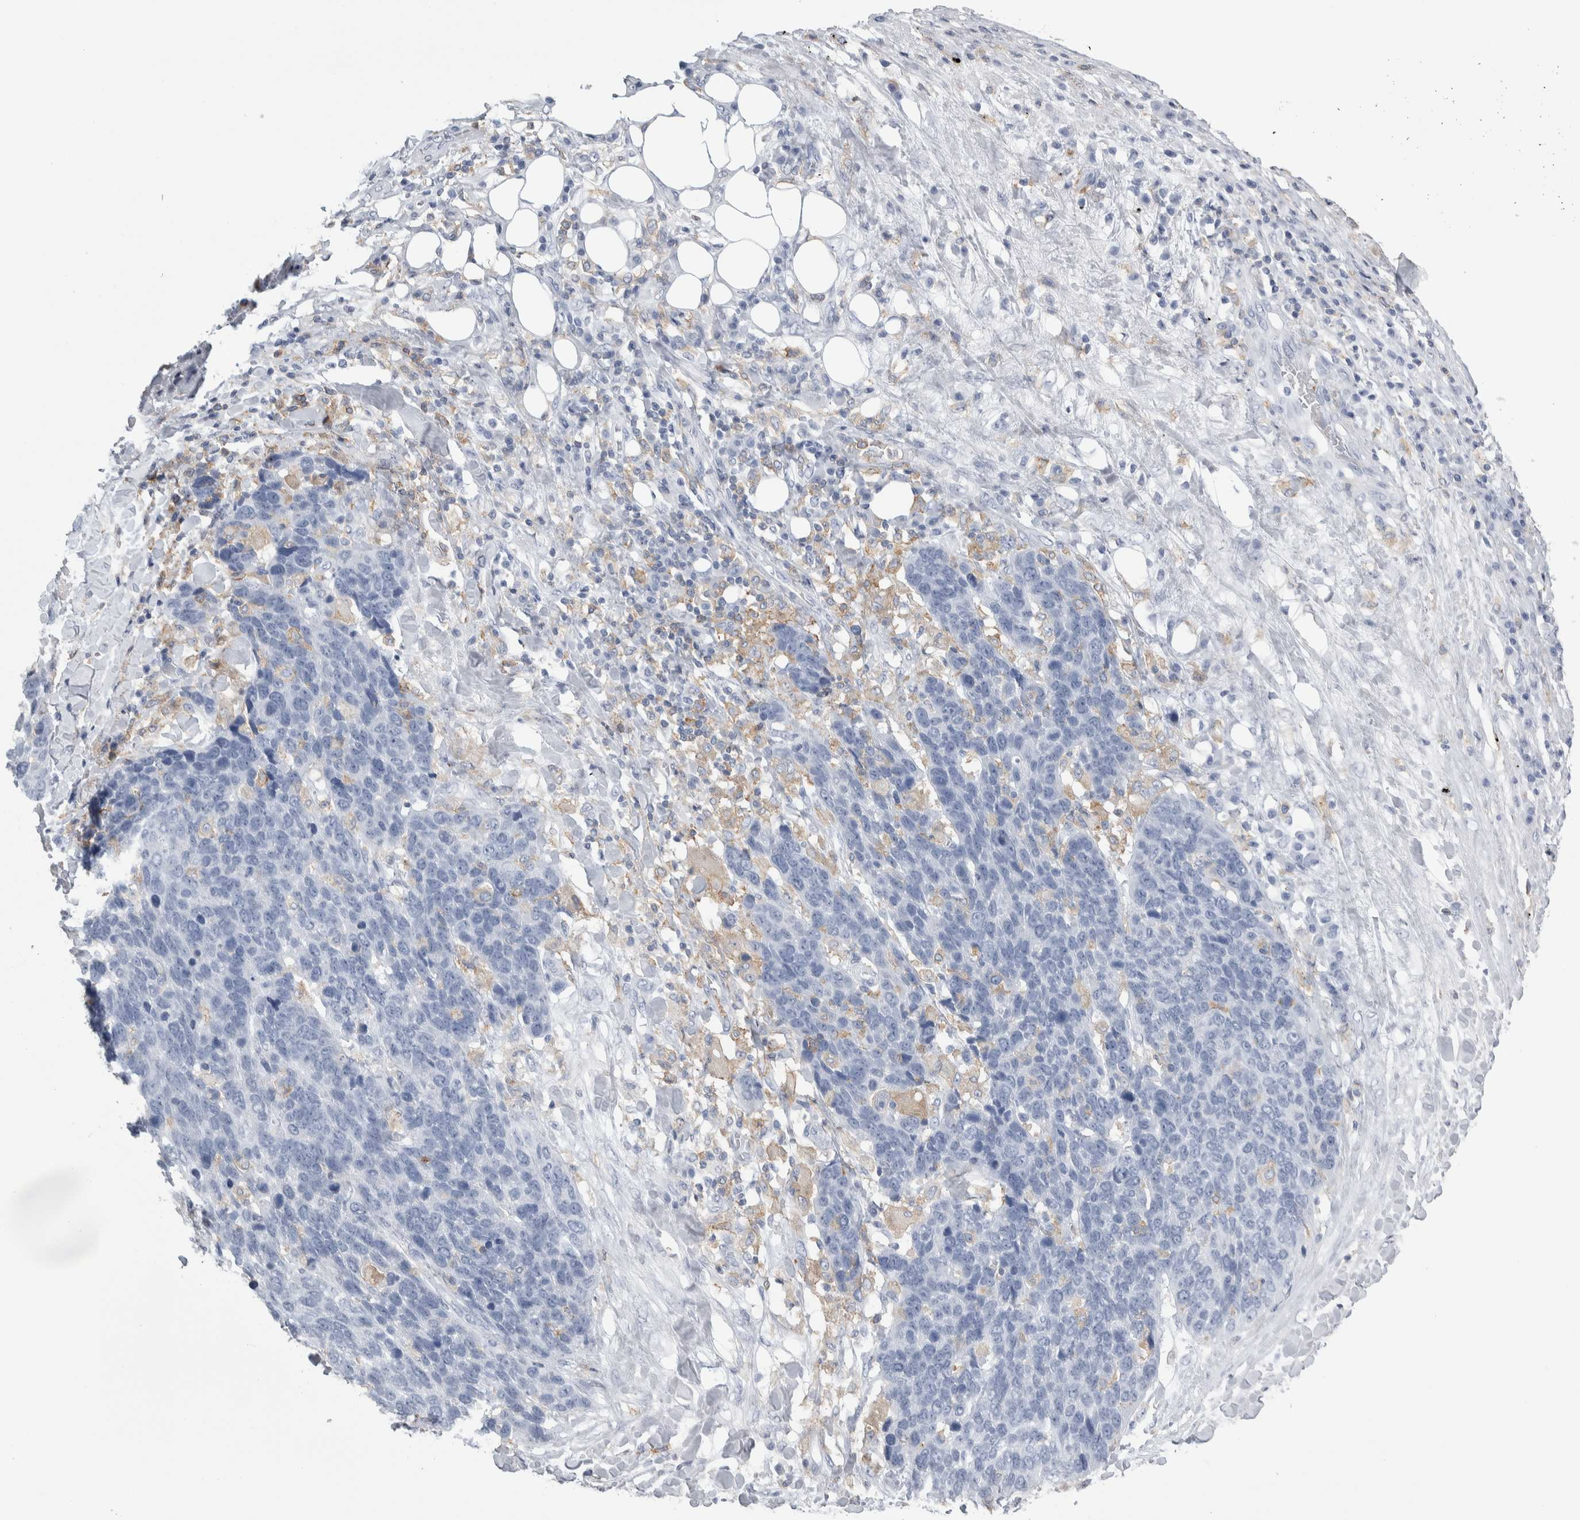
{"staining": {"intensity": "negative", "quantity": "none", "location": "none"}, "tissue": "lung cancer", "cell_type": "Tumor cells", "image_type": "cancer", "snomed": [{"axis": "morphology", "description": "Squamous cell carcinoma, NOS"}, {"axis": "topography", "description": "Lung"}], "caption": "A high-resolution micrograph shows immunohistochemistry (IHC) staining of lung cancer, which displays no significant positivity in tumor cells. The staining was performed using DAB (3,3'-diaminobenzidine) to visualize the protein expression in brown, while the nuclei were stained in blue with hematoxylin (Magnification: 20x).", "gene": "SKAP2", "patient": {"sex": "male", "age": 66}}